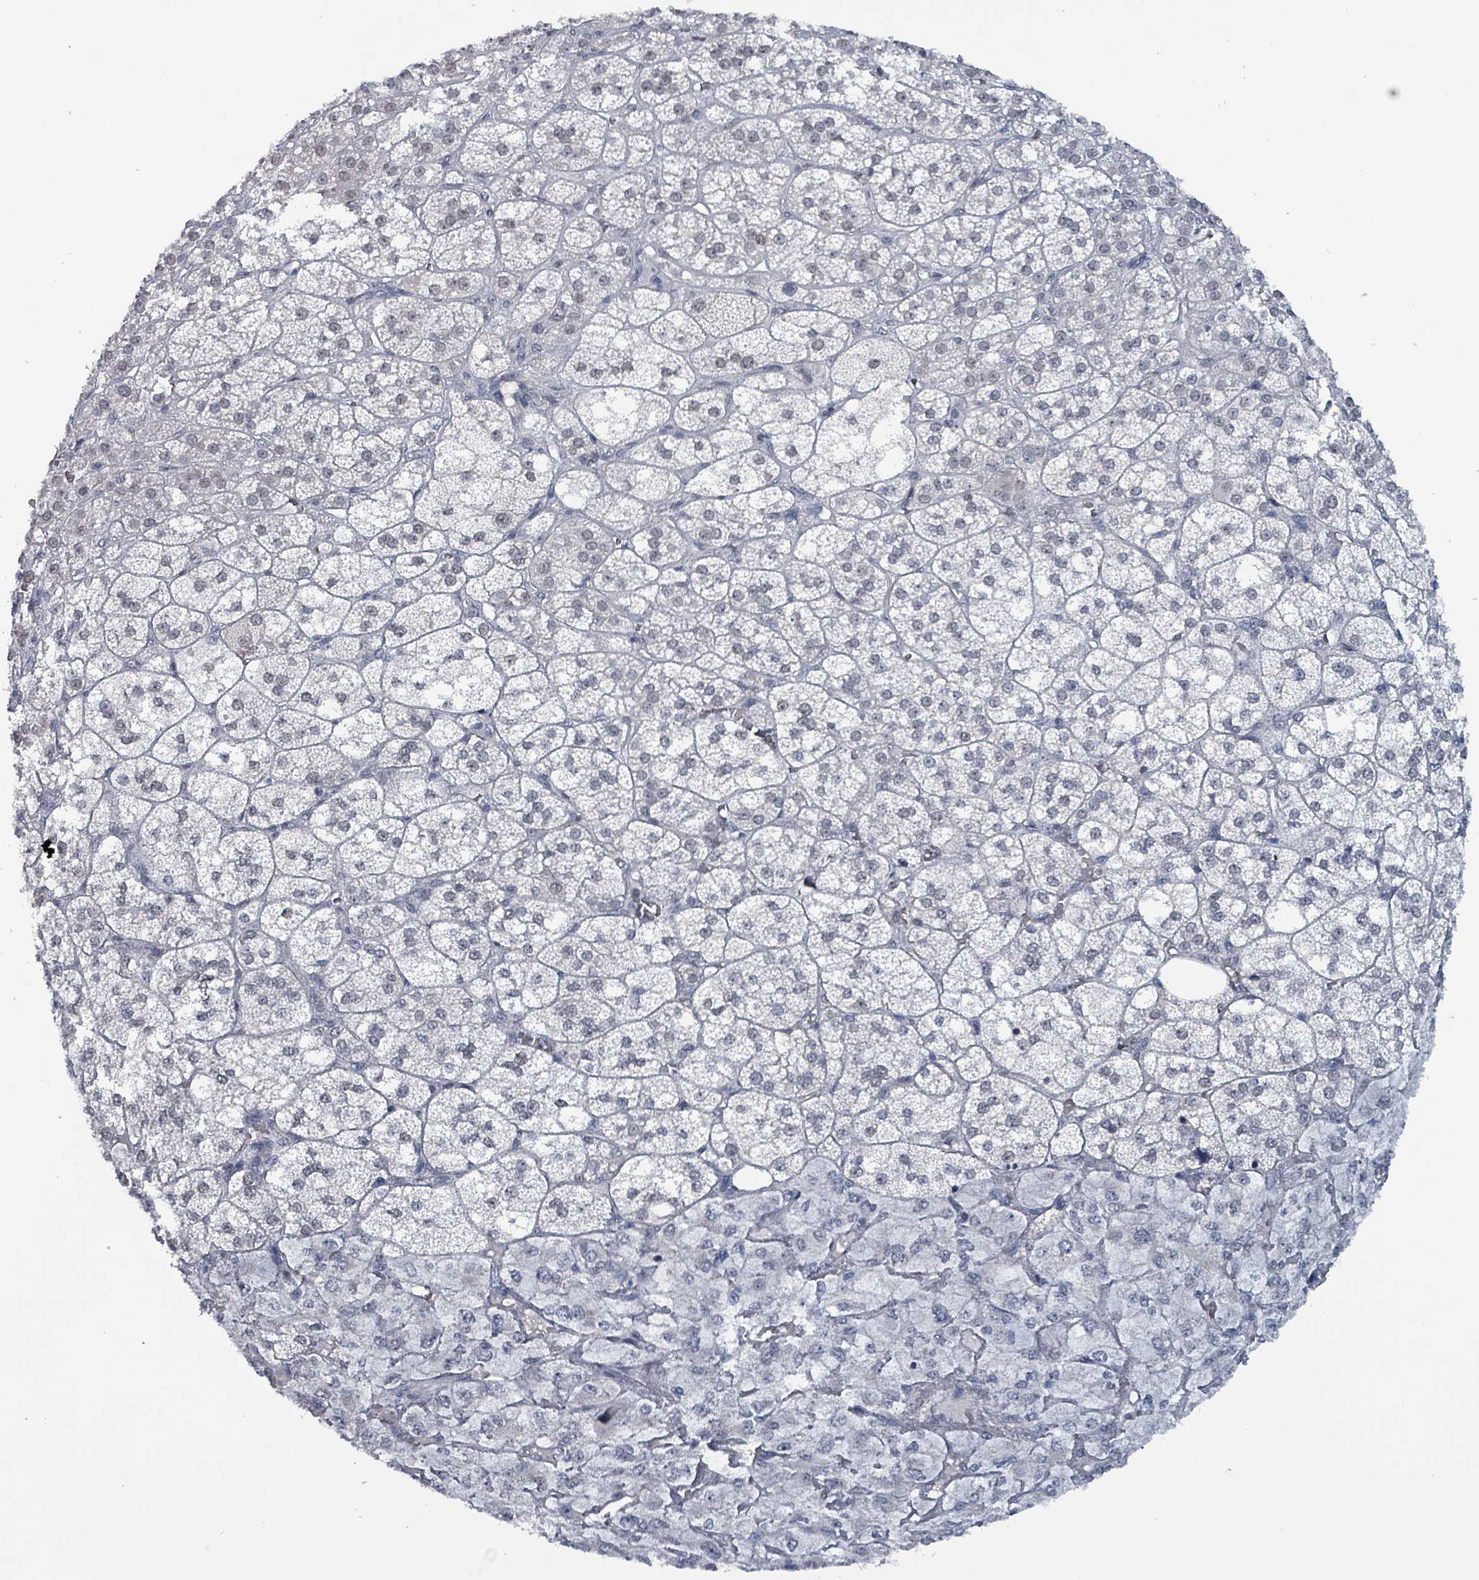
{"staining": {"intensity": "weak", "quantity": "25%-75%", "location": "nuclear"}, "tissue": "adrenal gland", "cell_type": "Glandular cells", "image_type": "normal", "snomed": [{"axis": "morphology", "description": "Normal tissue, NOS"}, {"axis": "topography", "description": "Adrenal gland"}], "caption": "DAB (3,3'-diaminobenzidine) immunohistochemical staining of benign human adrenal gland exhibits weak nuclear protein staining in approximately 25%-75% of glandular cells.", "gene": "BIVM", "patient": {"sex": "female", "age": 60}}